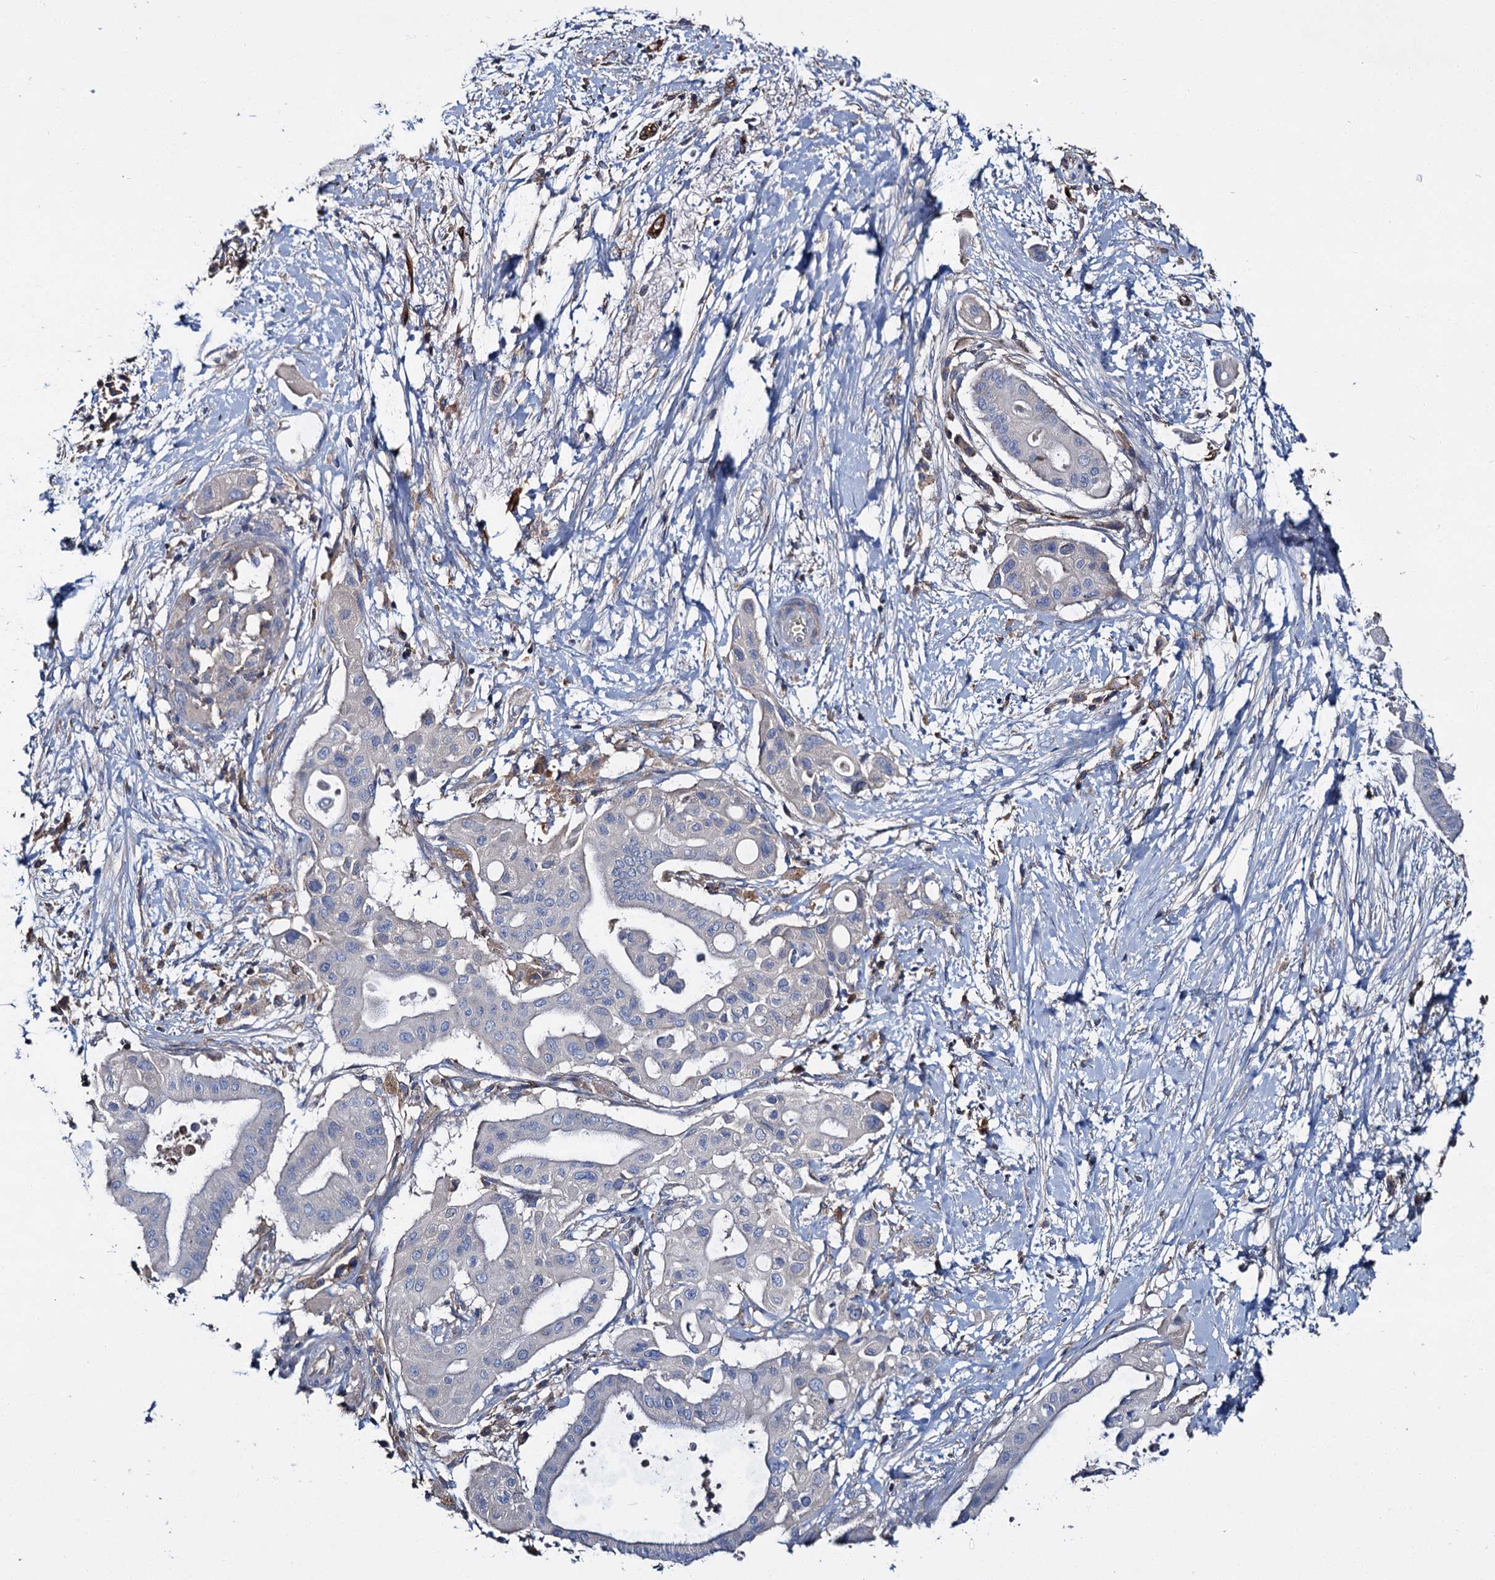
{"staining": {"intensity": "negative", "quantity": "none", "location": "none"}, "tissue": "pancreatic cancer", "cell_type": "Tumor cells", "image_type": "cancer", "snomed": [{"axis": "morphology", "description": "Adenocarcinoma, NOS"}, {"axis": "topography", "description": "Pancreas"}], "caption": "This photomicrograph is of pancreatic adenocarcinoma stained with immunohistochemistry (IHC) to label a protein in brown with the nuclei are counter-stained blue. There is no expression in tumor cells.", "gene": "CACNA1C", "patient": {"sex": "male", "age": 68}}